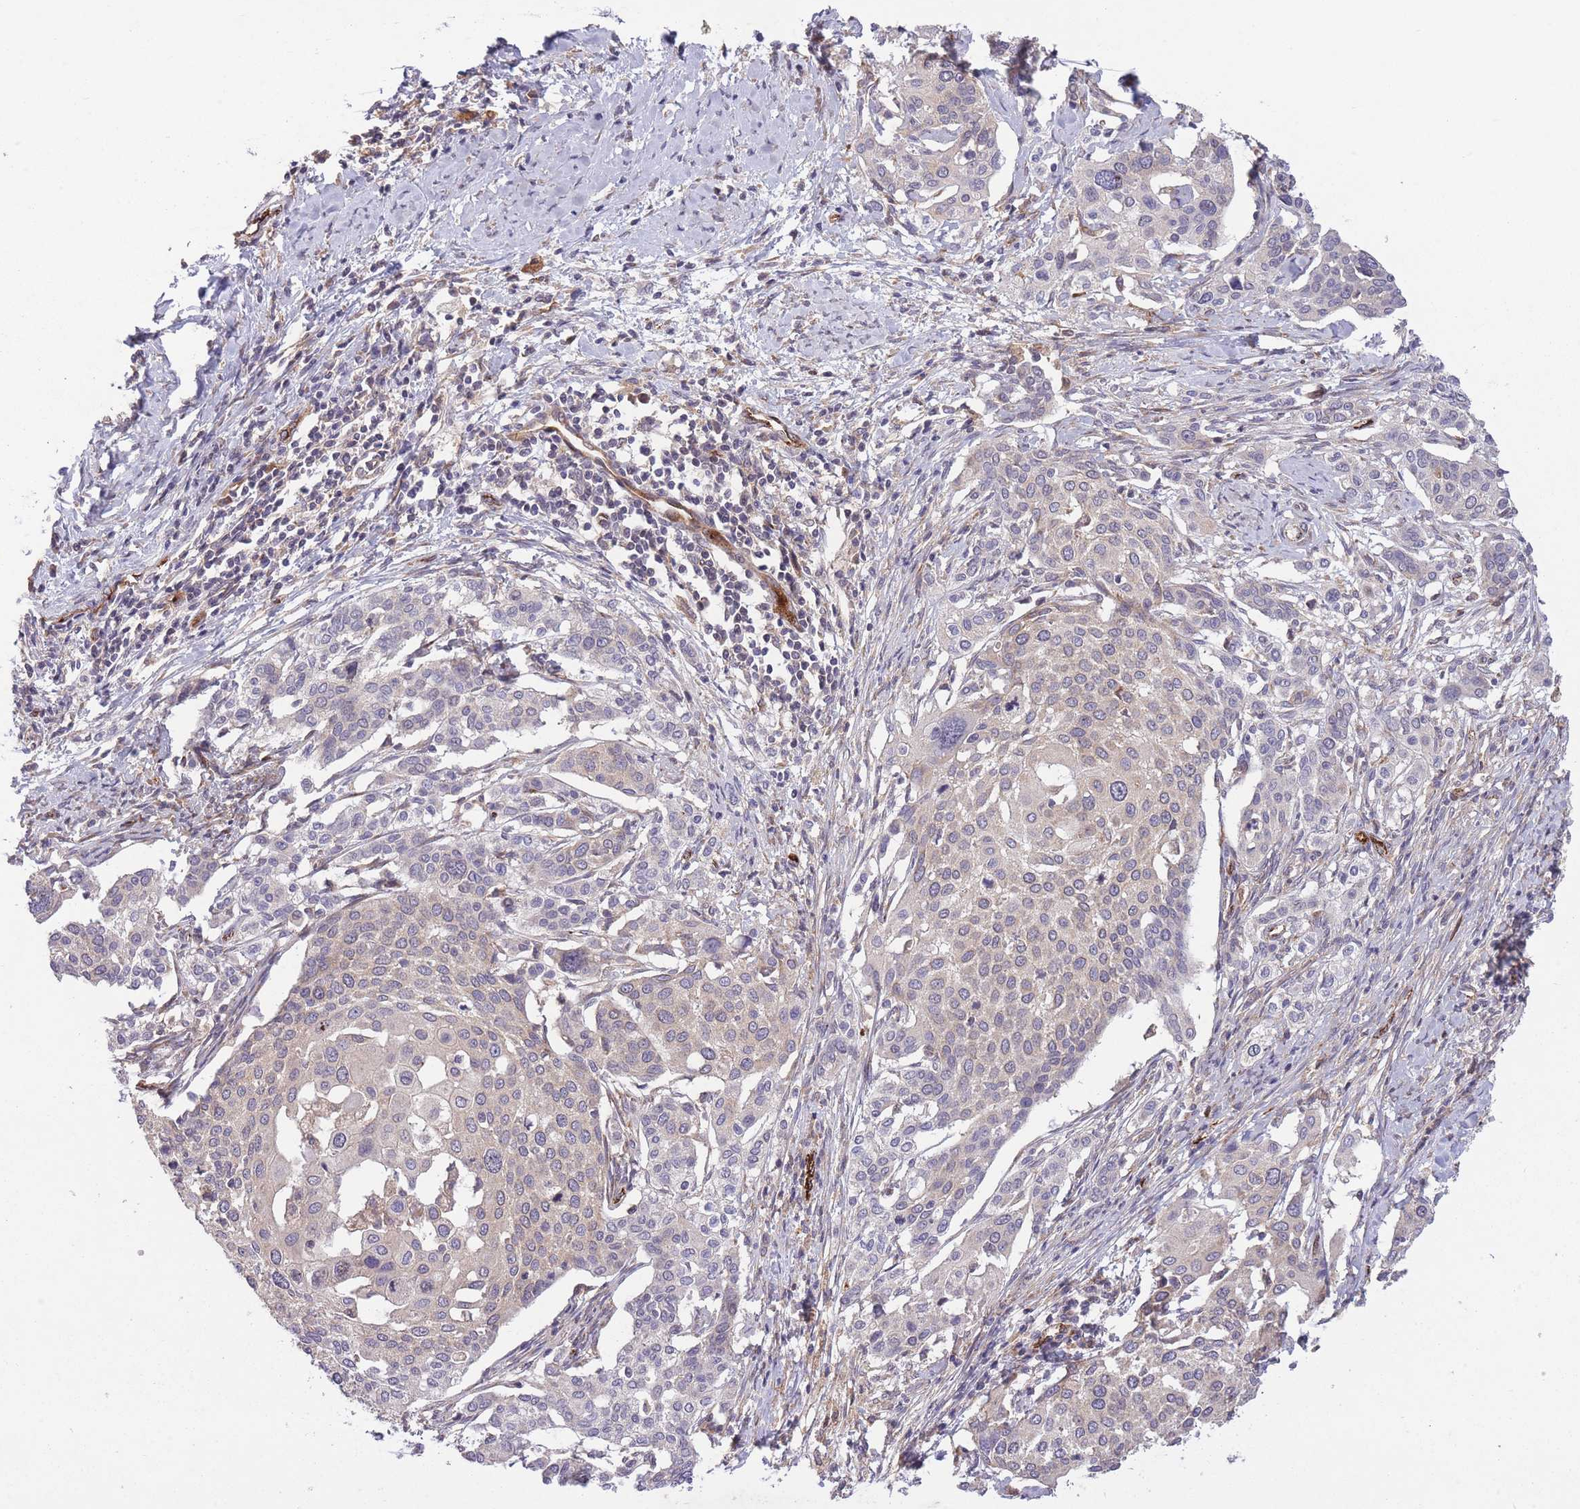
{"staining": {"intensity": "negative", "quantity": "none", "location": "none"}, "tissue": "cervical cancer", "cell_type": "Tumor cells", "image_type": "cancer", "snomed": [{"axis": "morphology", "description": "Squamous cell carcinoma, NOS"}, {"axis": "topography", "description": "Cervix"}], "caption": "Immunohistochemistry (IHC) histopathology image of human cervical cancer (squamous cell carcinoma) stained for a protein (brown), which displays no staining in tumor cells.", "gene": "CISH", "patient": {"sex": "female", "age": 44}}